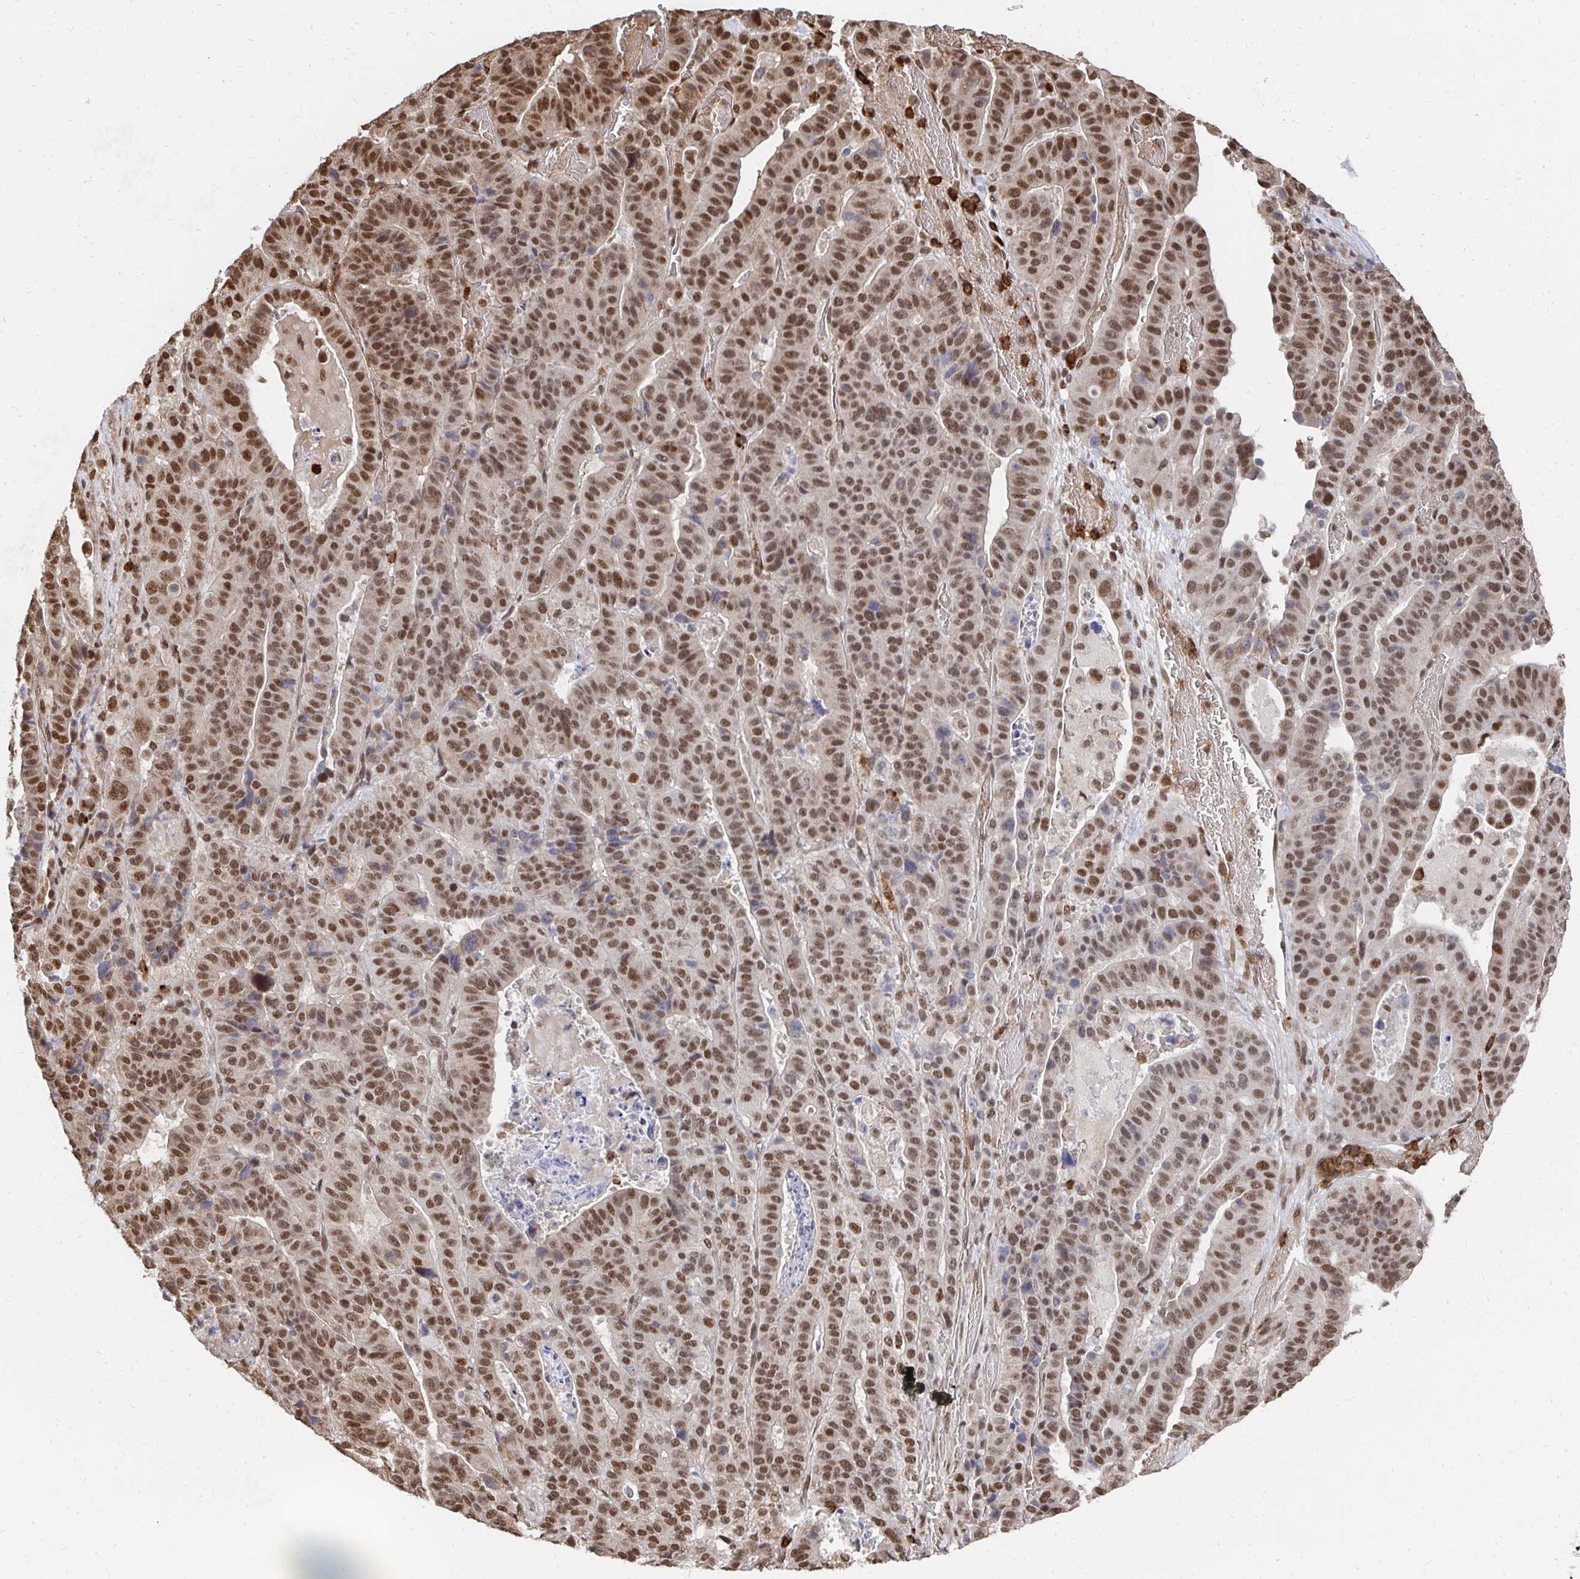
{"staining": {"intensity": "moderate", "quantity": ">75%", "location": "nuclear"}, "tissue": "stomach cancer", "cell_type": "Tumor cells", "image_type": "cancer", "snomed": [{"axis": "morphology", "description": "Adenocarcinoma, NOS"}, {"axis": "topography", "description": "Stomach"}], "caption": "This is an image of IHC staining of stomach adenocarcinoma, which shows moderate positivity in the nuclear of tumor cells.", "gene": "GTF3C6", "patient": {"sex": "male", "age": 48}}